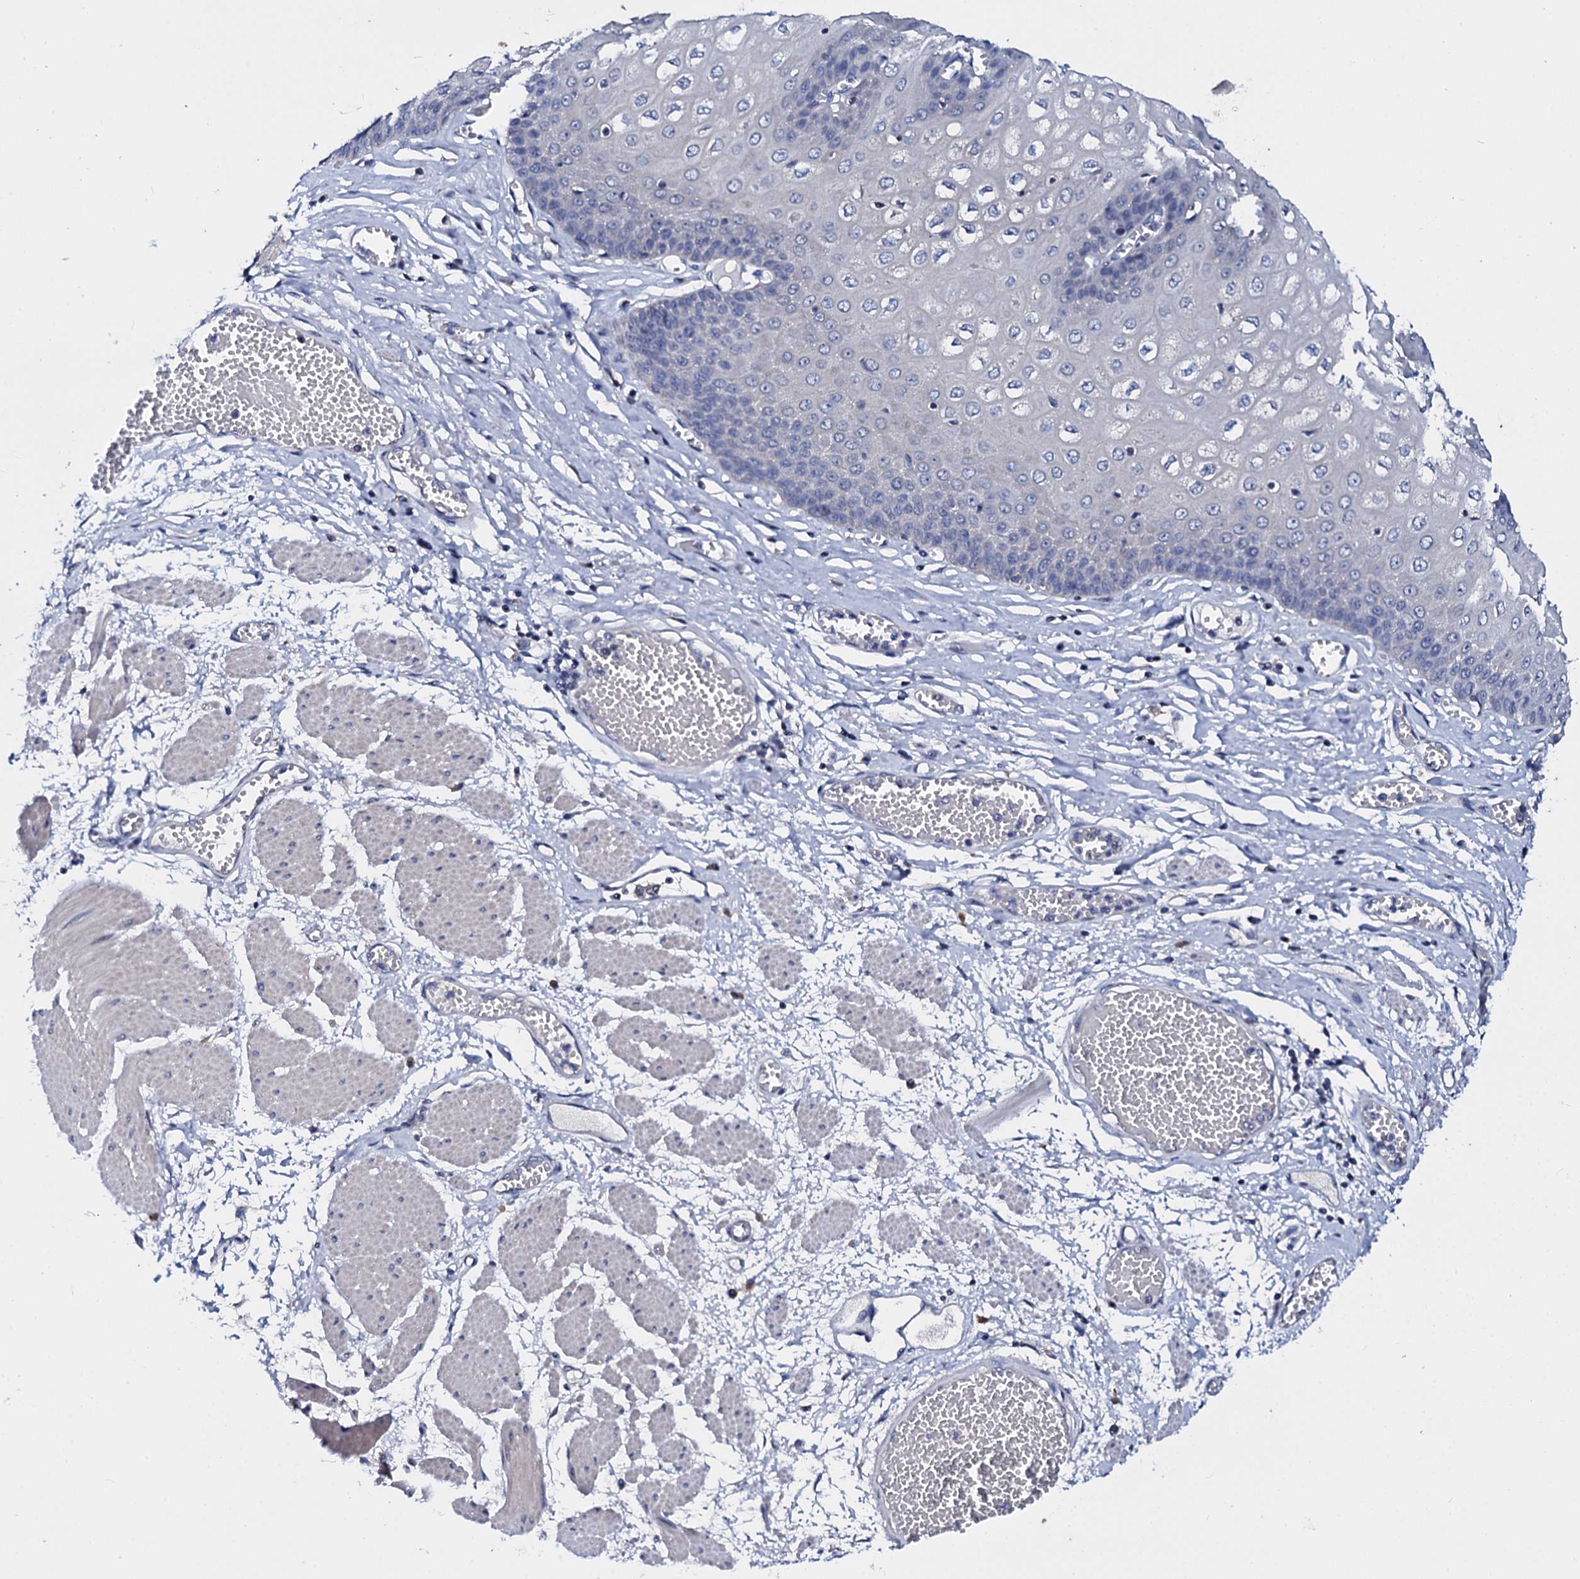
{"staining": {"intensity": "negative", "quantity": "none", "location": "none"}, "tissue": "esophagus", "cell_type": "Squamous epithelial cells", "image_type": "normal", "snomed": [{"axis": "morphology", "description": "Normal tissue, NOS"}, {"axis": "topography", "description": "Esophagus"}], "caption": "IHC of unremarkable esophagus demonstrates no expression in squamous epithelial cells. Nuclei are stained in blue.", "gene": "SLC37A4", "patient": {"sex": "male", "age": 60}}